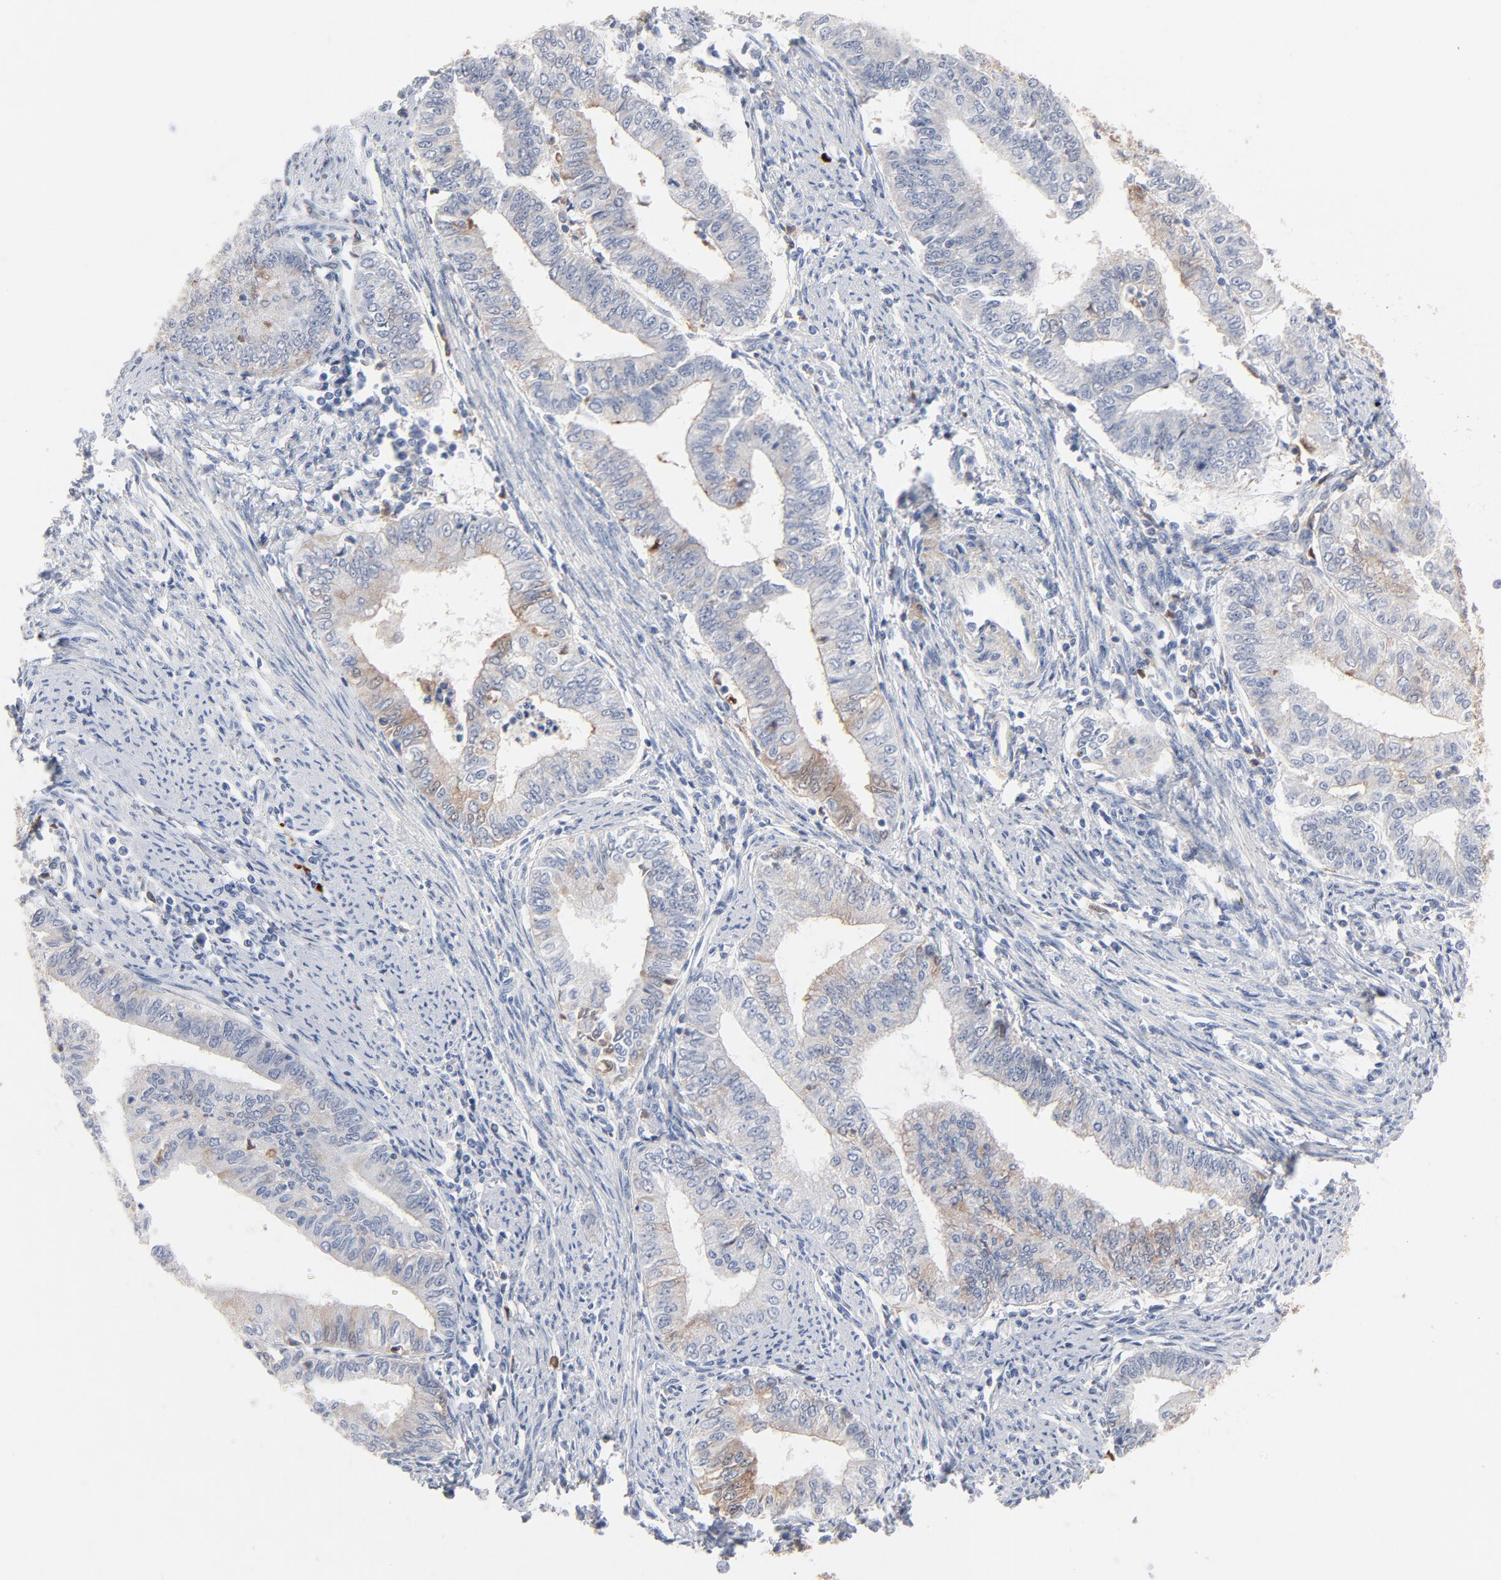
{"staining": {"intensity": "weak", "quantity": "<25%", "location": "cytoplasmic/membranous"}, "tissue": "endometrial cancer", "cell_type": "Tumor cells", "image_type": "cancer", "snomed": [{"axis": "morphology", "description": "Adenocarcinoma, NOS"}, {"axis": "topography", "description": "Endometrium"}], "caption": "Tumor cells are negative for brown protein staining in endometrial cancer.", "gene": "SERPINA4", "patient": {"sex": "female", "age": 66}}